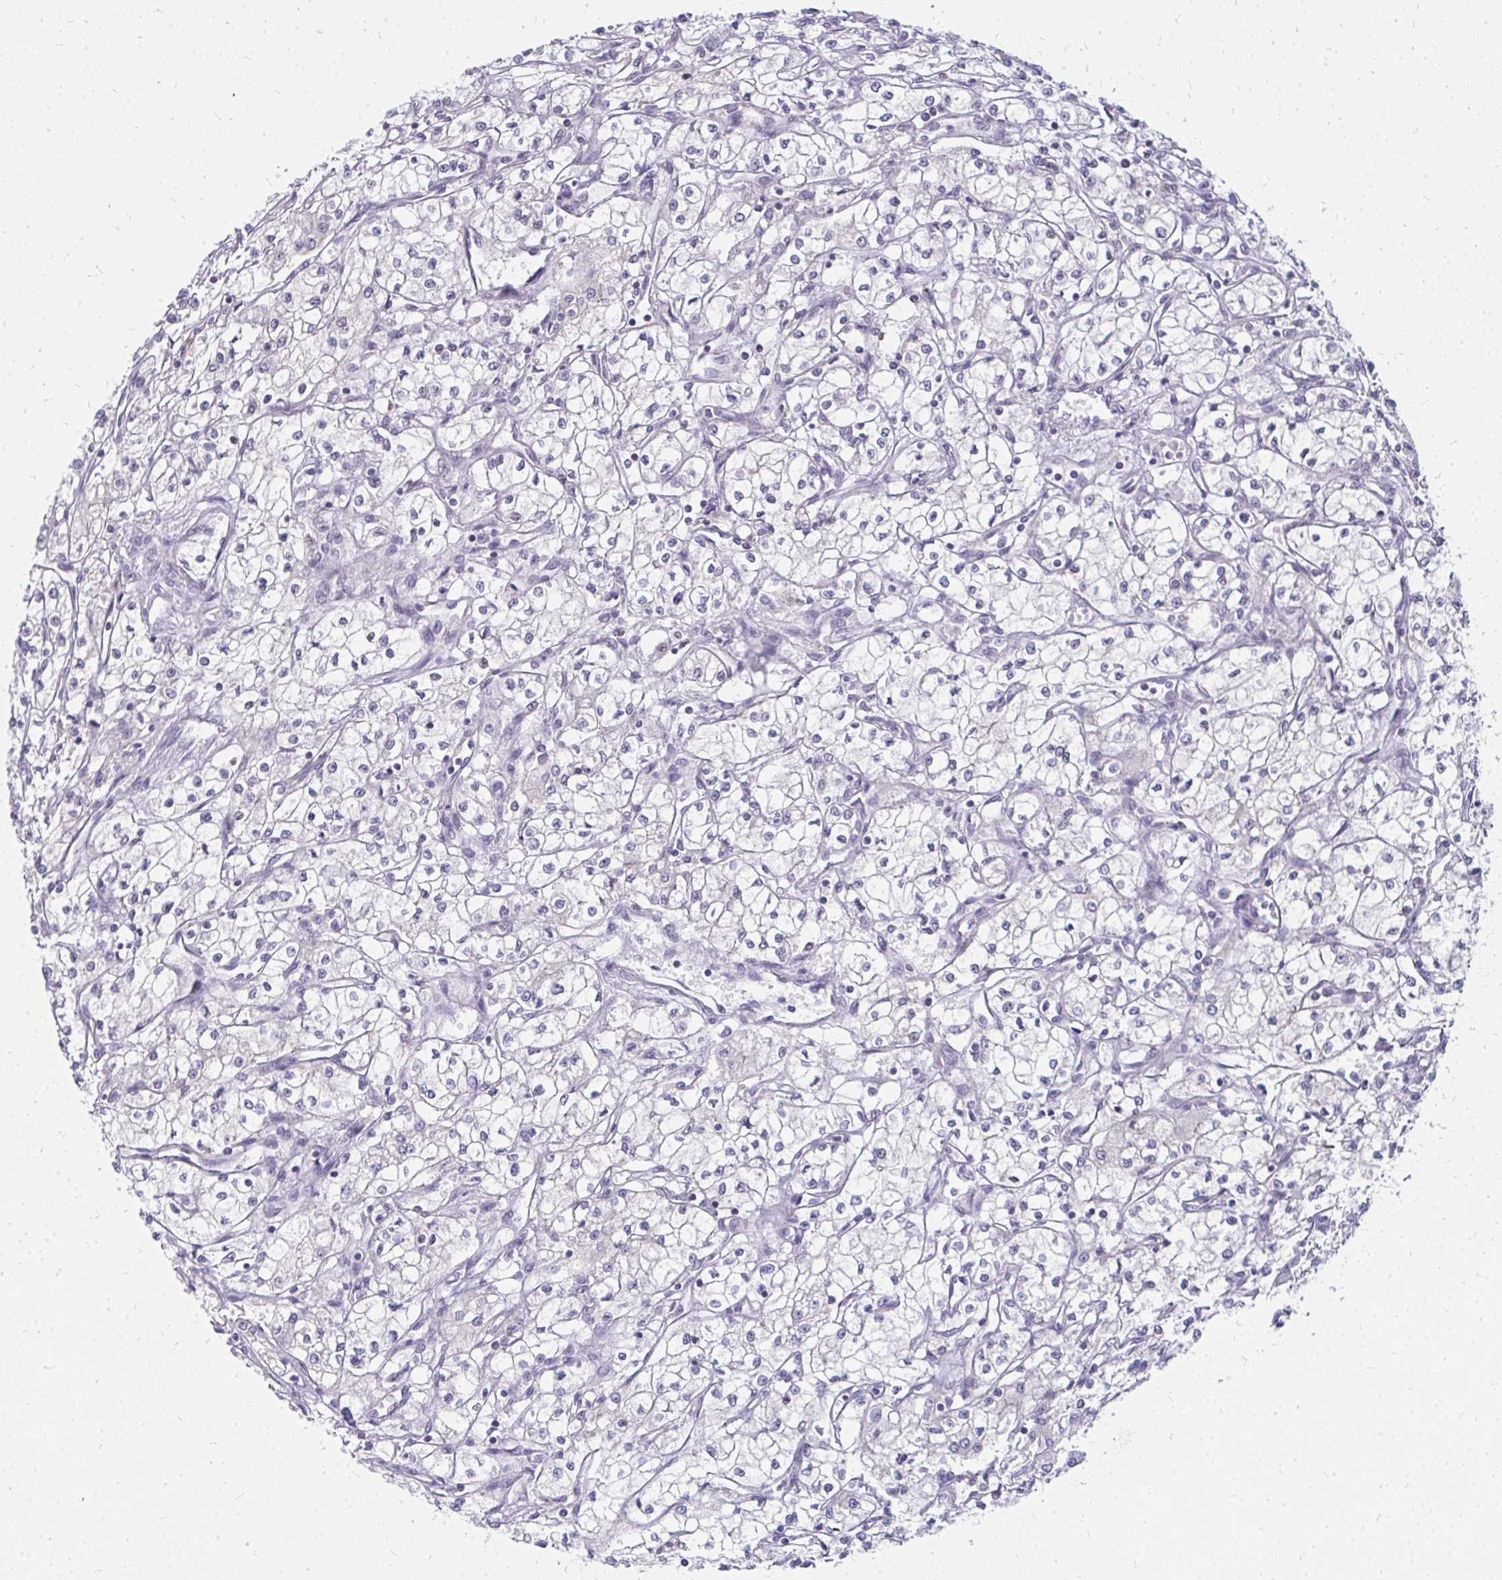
{"staining": {"intensity": "negative", "quantity": "none", "location": "none"}, "tissue": "renal cancer", "cell_type": "Tumor cells", "image_type": "cancer", "snomed": [{"axis": "morphology", "description": "Adenocarcinoma, NOS"}, {"axis": "topography", "description": "Kidney"}], "caption": "The micrograph displays no significant expression in tumor cells of renal adenocarcinoma.", "gene": "FAM9A", "patient": {"sex": "male", "age": 59}}